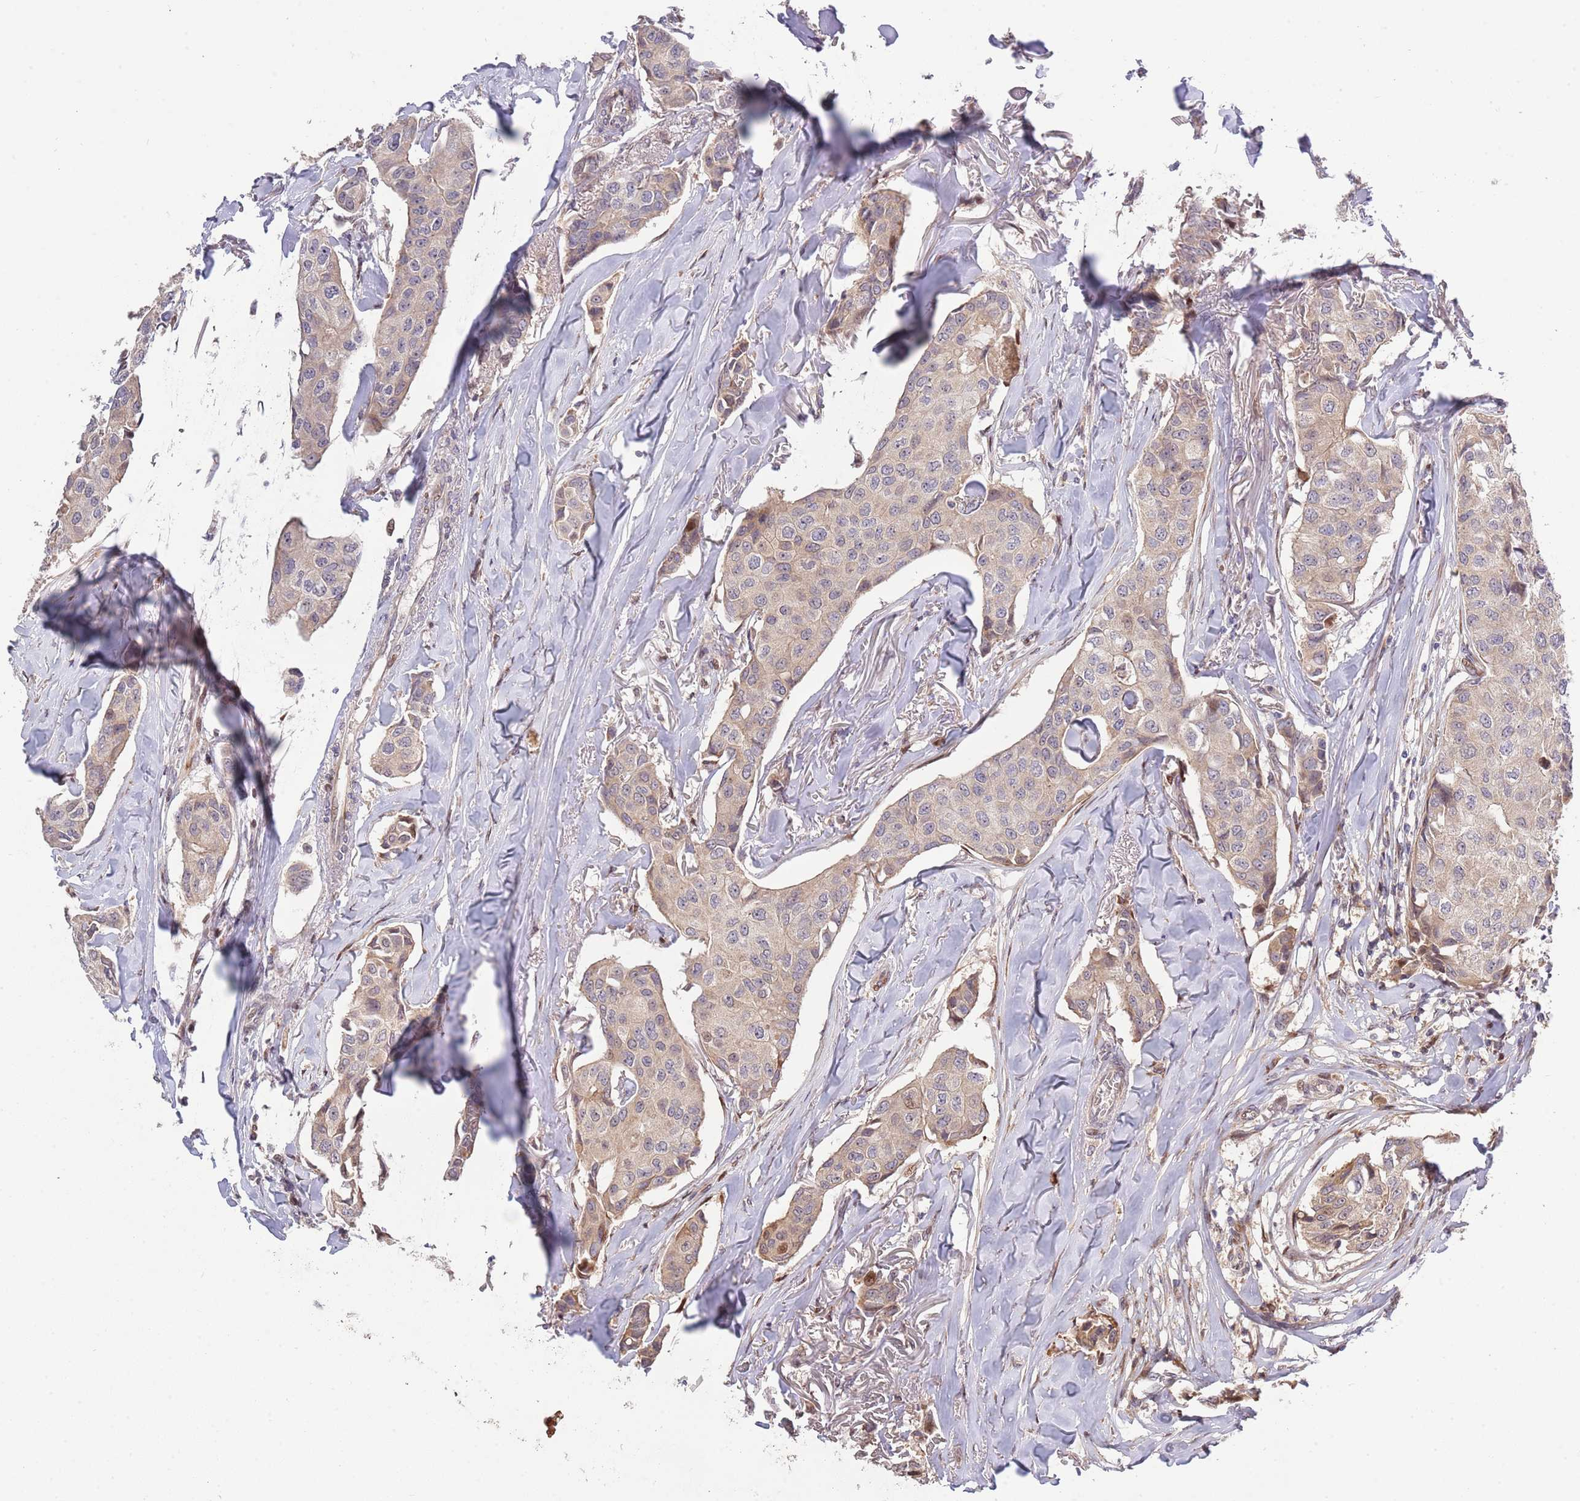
{"staining": {"intensity": "weak", "quantity": "25%-75%", "location": "cytoplasmic/membranous"}, "tissue": "breast cancer", "cell_type": "Tumor cells", "image_type": "cancer", "snomed": [{"axis": "morphology", "description": "Duct carcinoma"}, {"axis": "topography", "description": "Breast"}], "caption": "A brown stain labels weak cytoplasmic/membranous expression of a protein in invasive ductal carcinoma (breast) tumor cells.", "gene": "SYNDIG1L", "patient": {"sex": "female", "age": 80}}